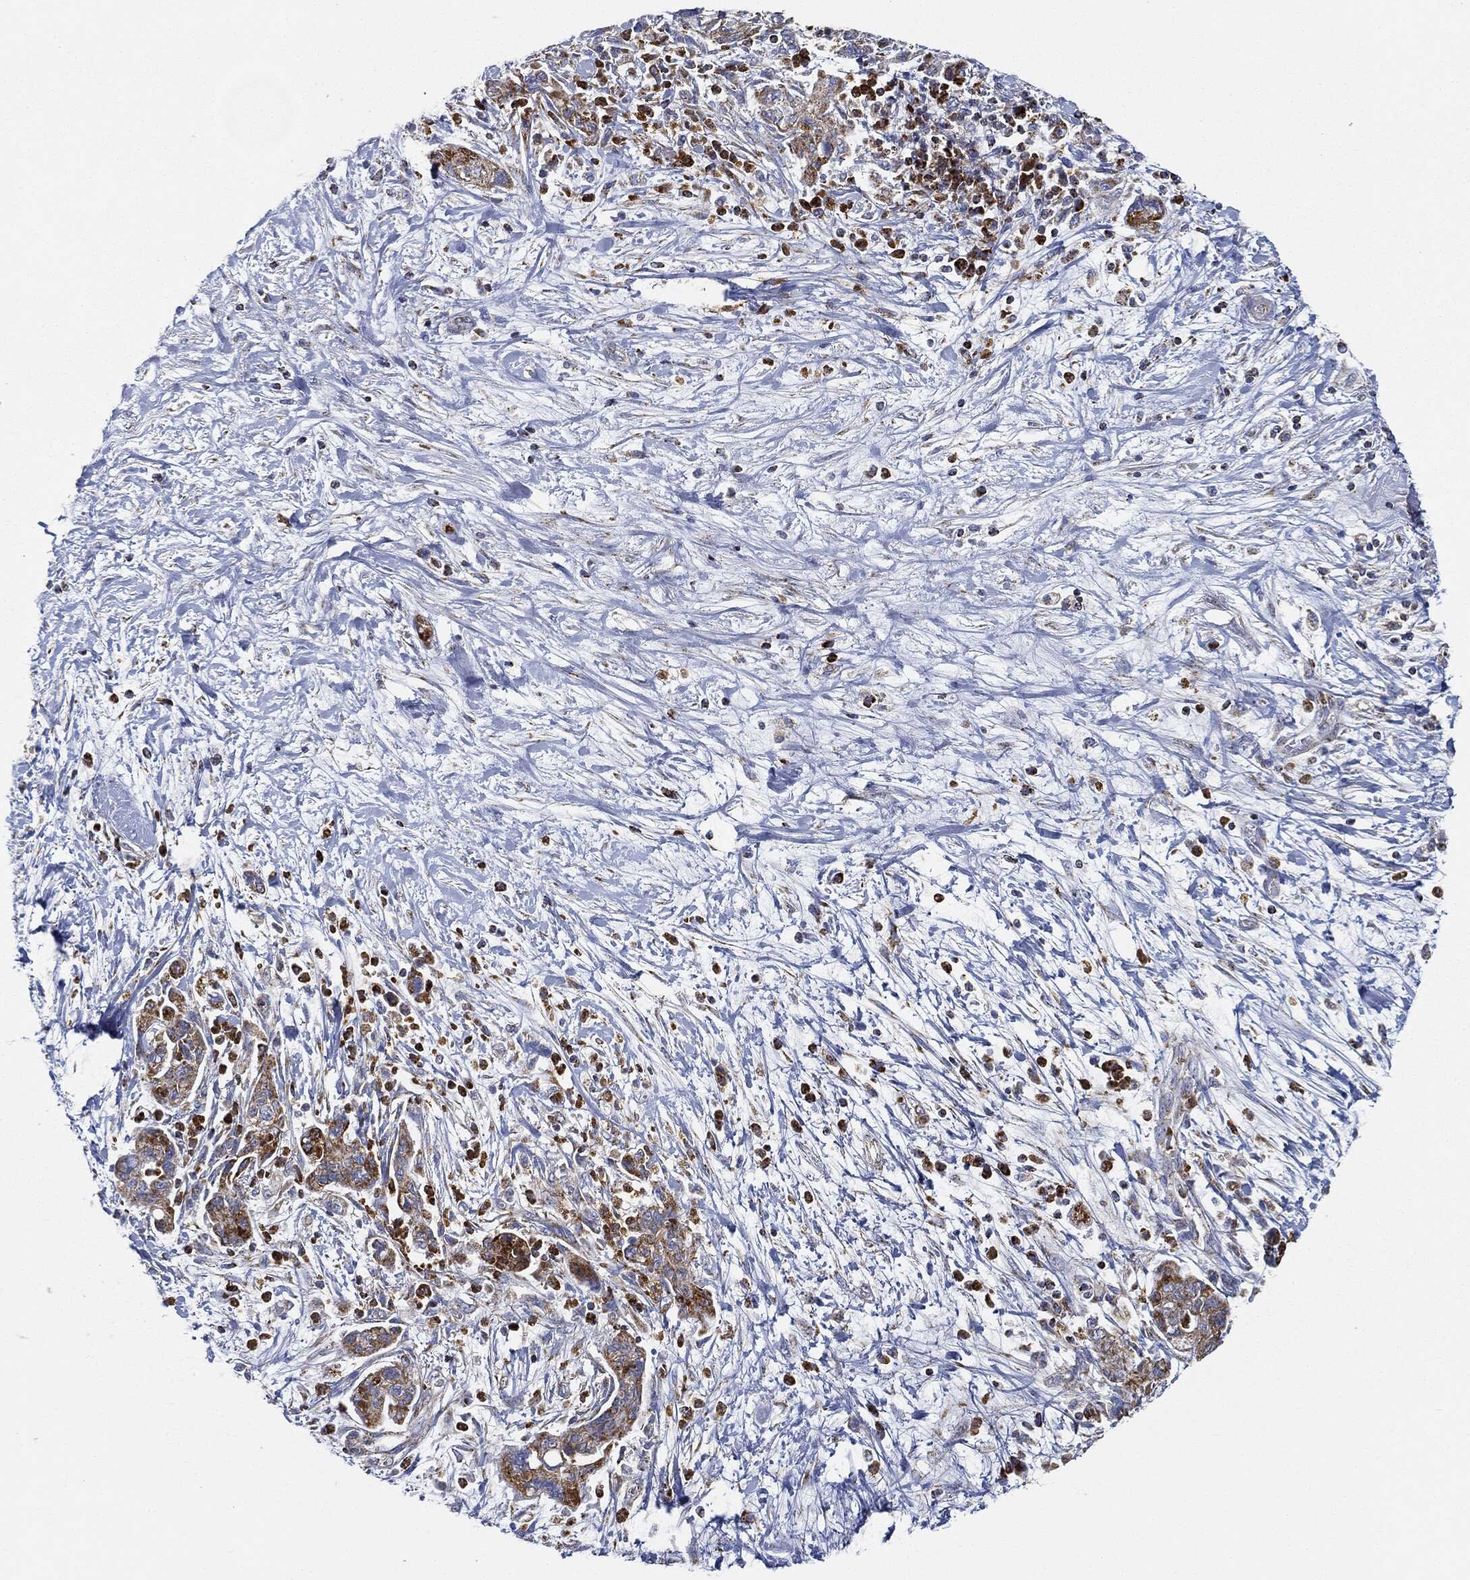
{"staining": {"intensity": "strong", "quantity": ">75%", "location": "cytoplasmic/membranous"}, "tissue": "pancreatic cancer", "cell_type": "Tumor cells", "image_type": "cancer", "snomed": [{"axis": "morphology", "description": "Adenocarcinoma, NOS"}, {"axis": "topography", "description": "Pancreas"}], "caption": "A photomicrograph of human adenocarcinoma (pancreatic) stained for a protein exhibits strong cytoplasmic/membranous brown staining in tumor cells. (DAB IHC, brown staining for protein, blue staining for nuclei).", "gene": "CAPN15", "patient": {"sex": "female", "age": 73}}